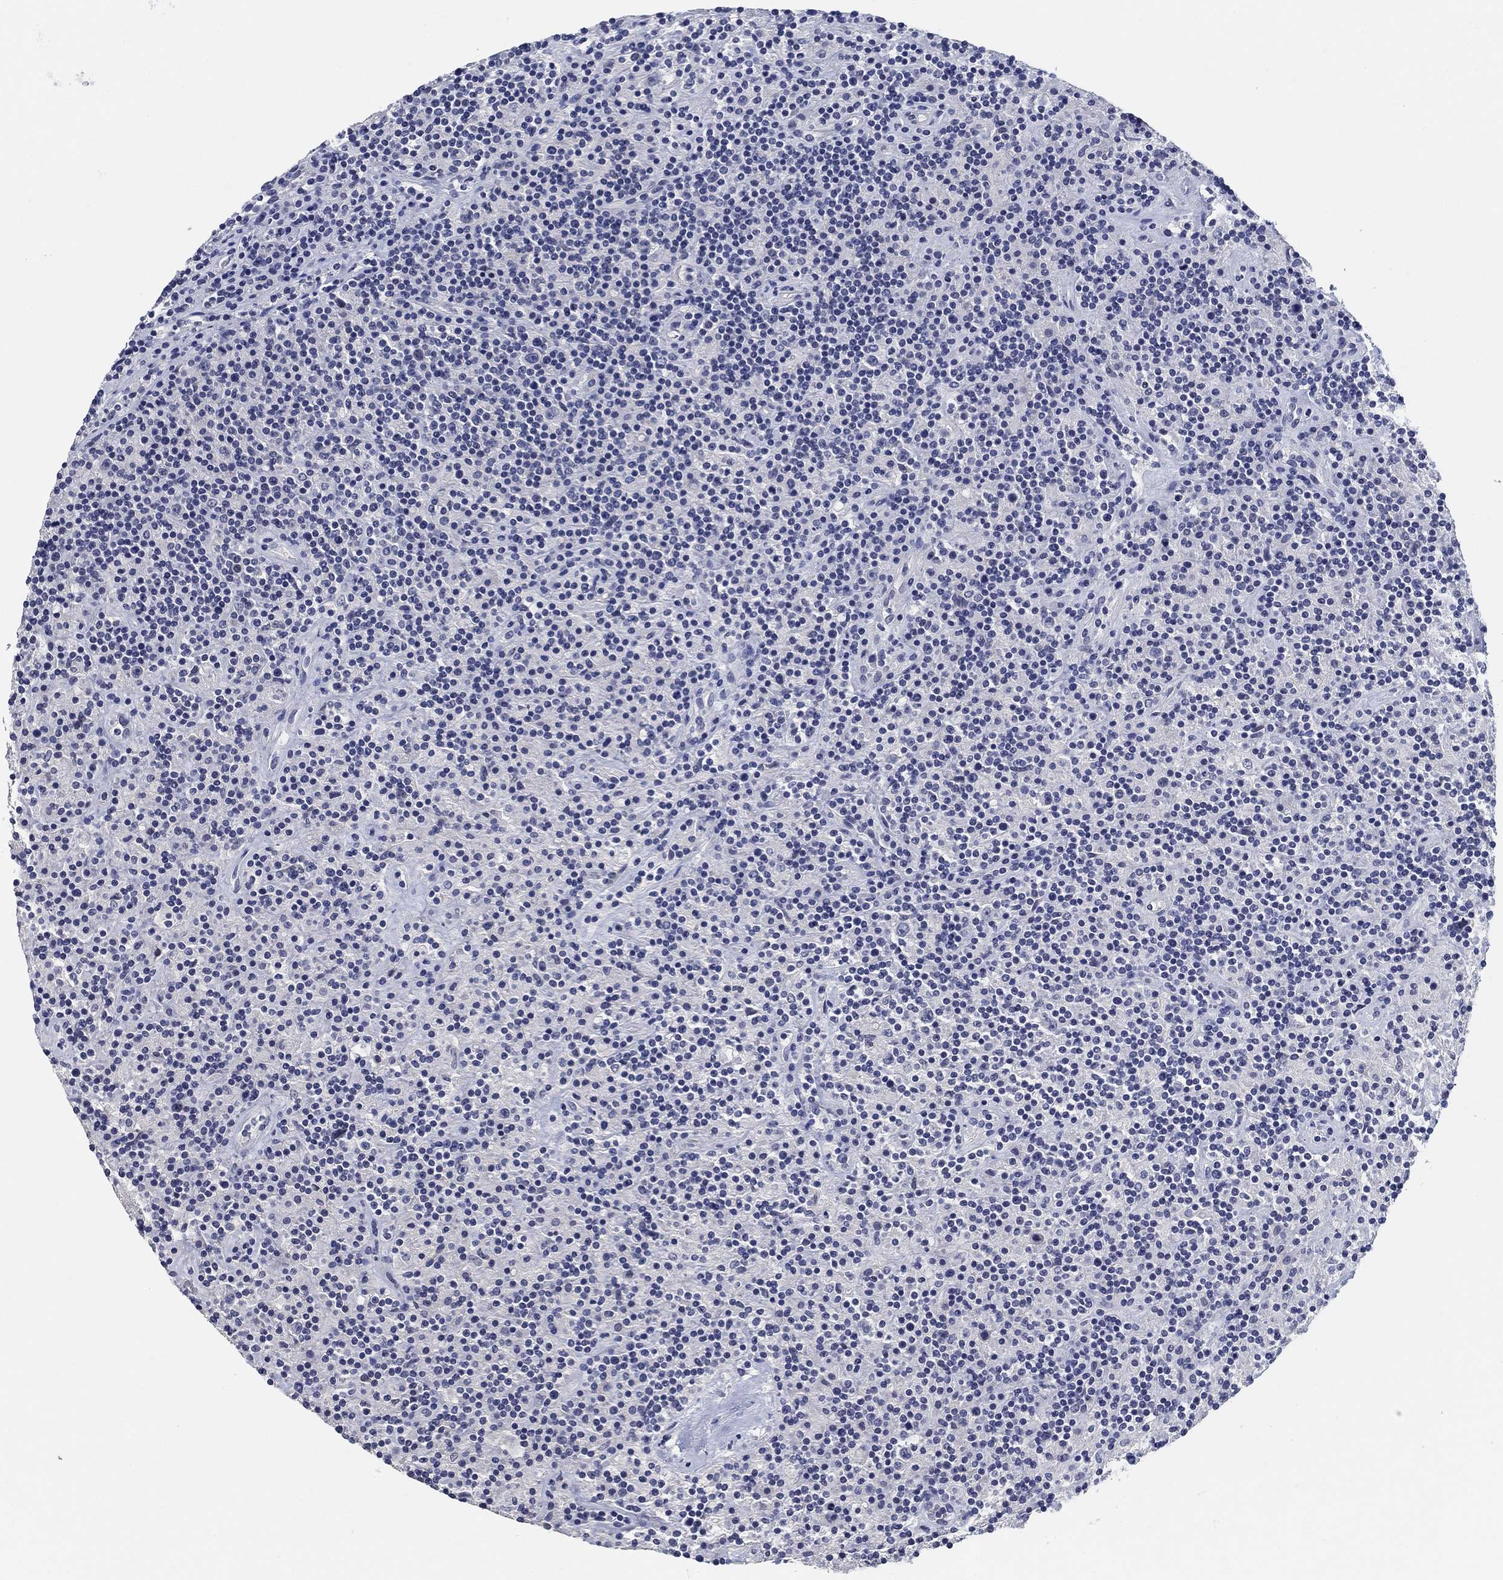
{"staining": {"intensity": "negative", "quantity": "none", "location": "none"}, "tissue": "lymphoma", "cell_type": "Tumor cells", "image_type": "cancer", "snomed": [{"axis": "morphology", "description": "Hodgkin's disease, NOS"}, {"axis": "topography", "description": "Lymph node"}], "caption": "This is a photomicrograph of immunohistochemistry (IHC) staining of lymphoma, which shows no expression in tumor cells. Brightfield microscopy of immunohistochemistry (IHC) stained with DAB (brown) and hematoxylin (blue), captured at high magnification.", "gene": "CLUL1", "patient": {"sex": "male", "age": 70}}